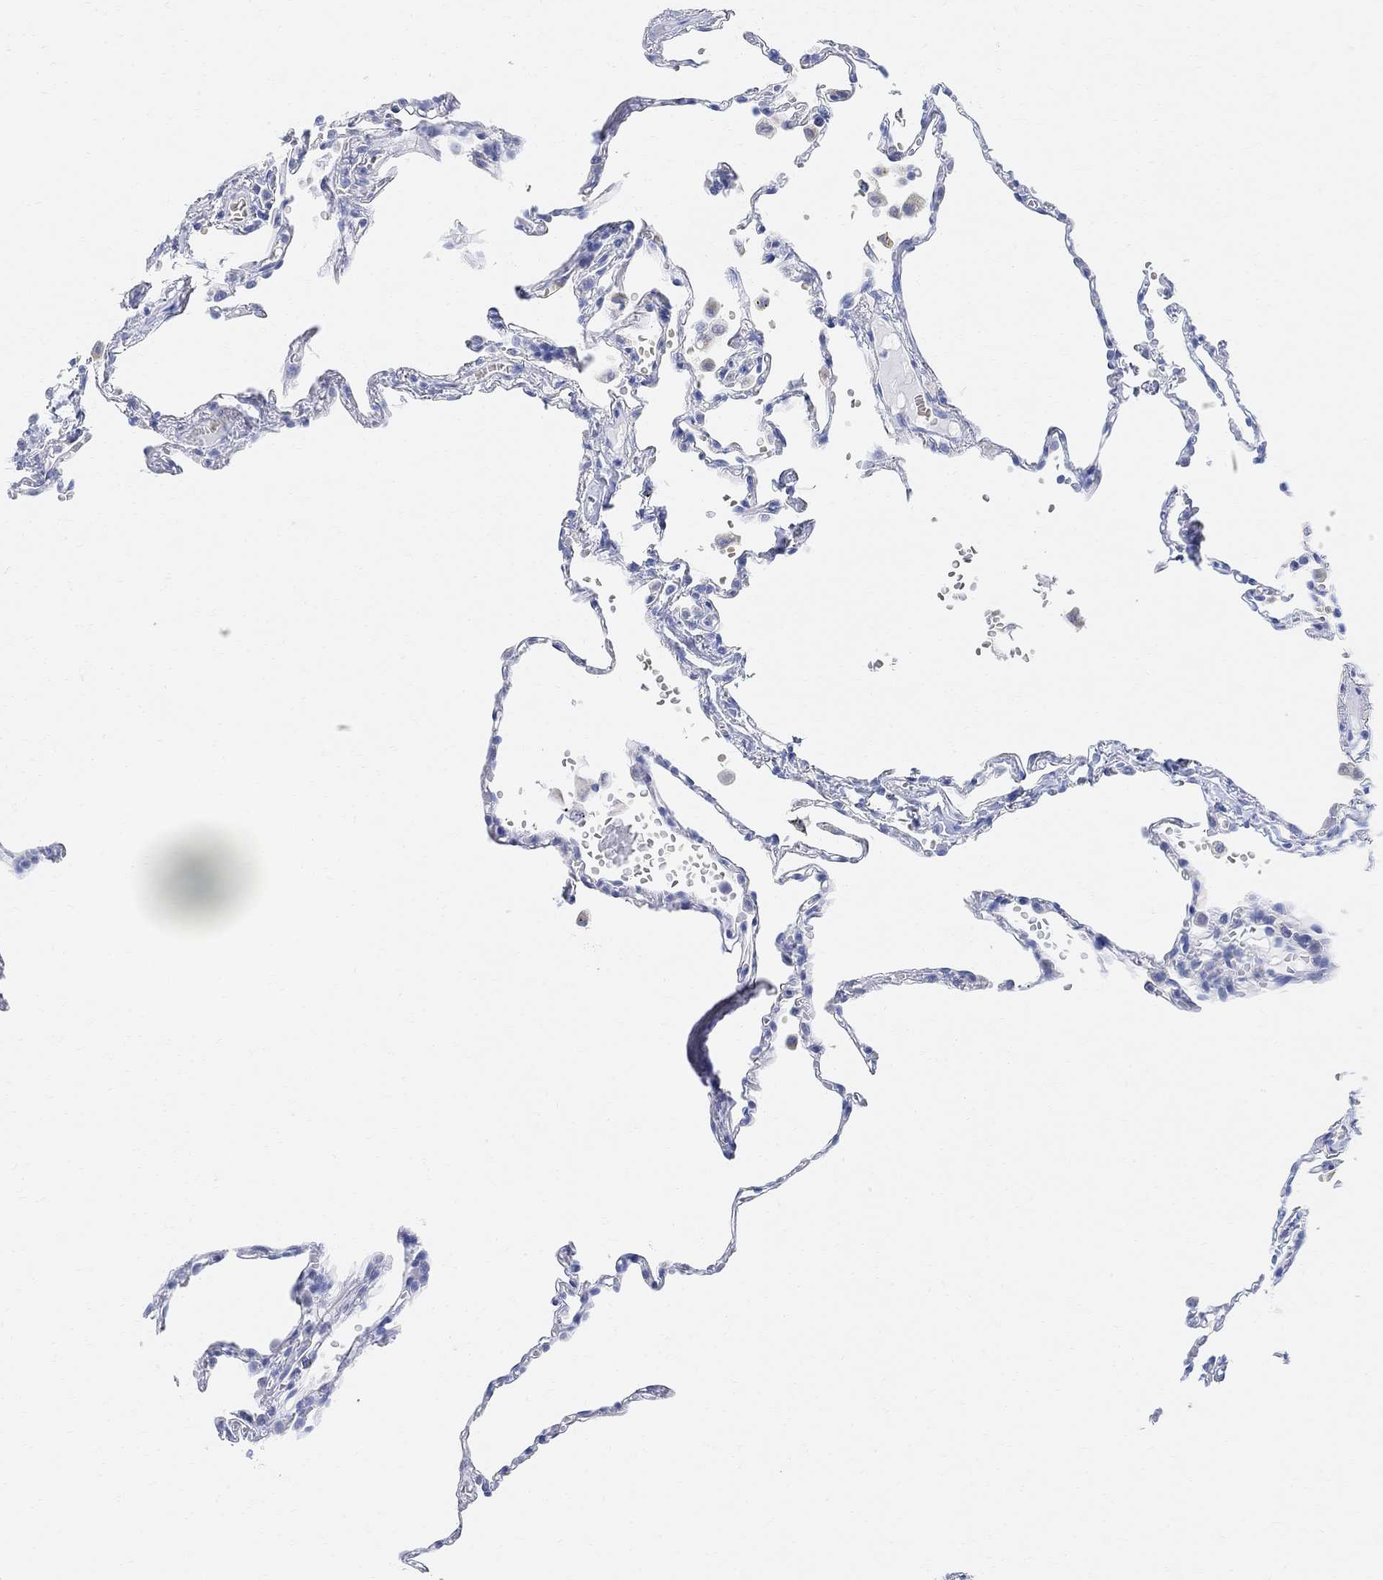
{"staining": {"intensity": "negative", "quantity": "none", "location": "none"}, "tissue": "lung", "cell_type": "Alveolar cells", "image_type": "normal", "snomed": [{"axis": "morphology", "description": "Normal tissue, NOS"}, {"axis": "topography", "description": "Lung"}], "caption": "The micrograph reveals no staining of alveolar cells in normal lung.", "gene": "RETNLB", "patient": {"sex": "male", "age": 78}}